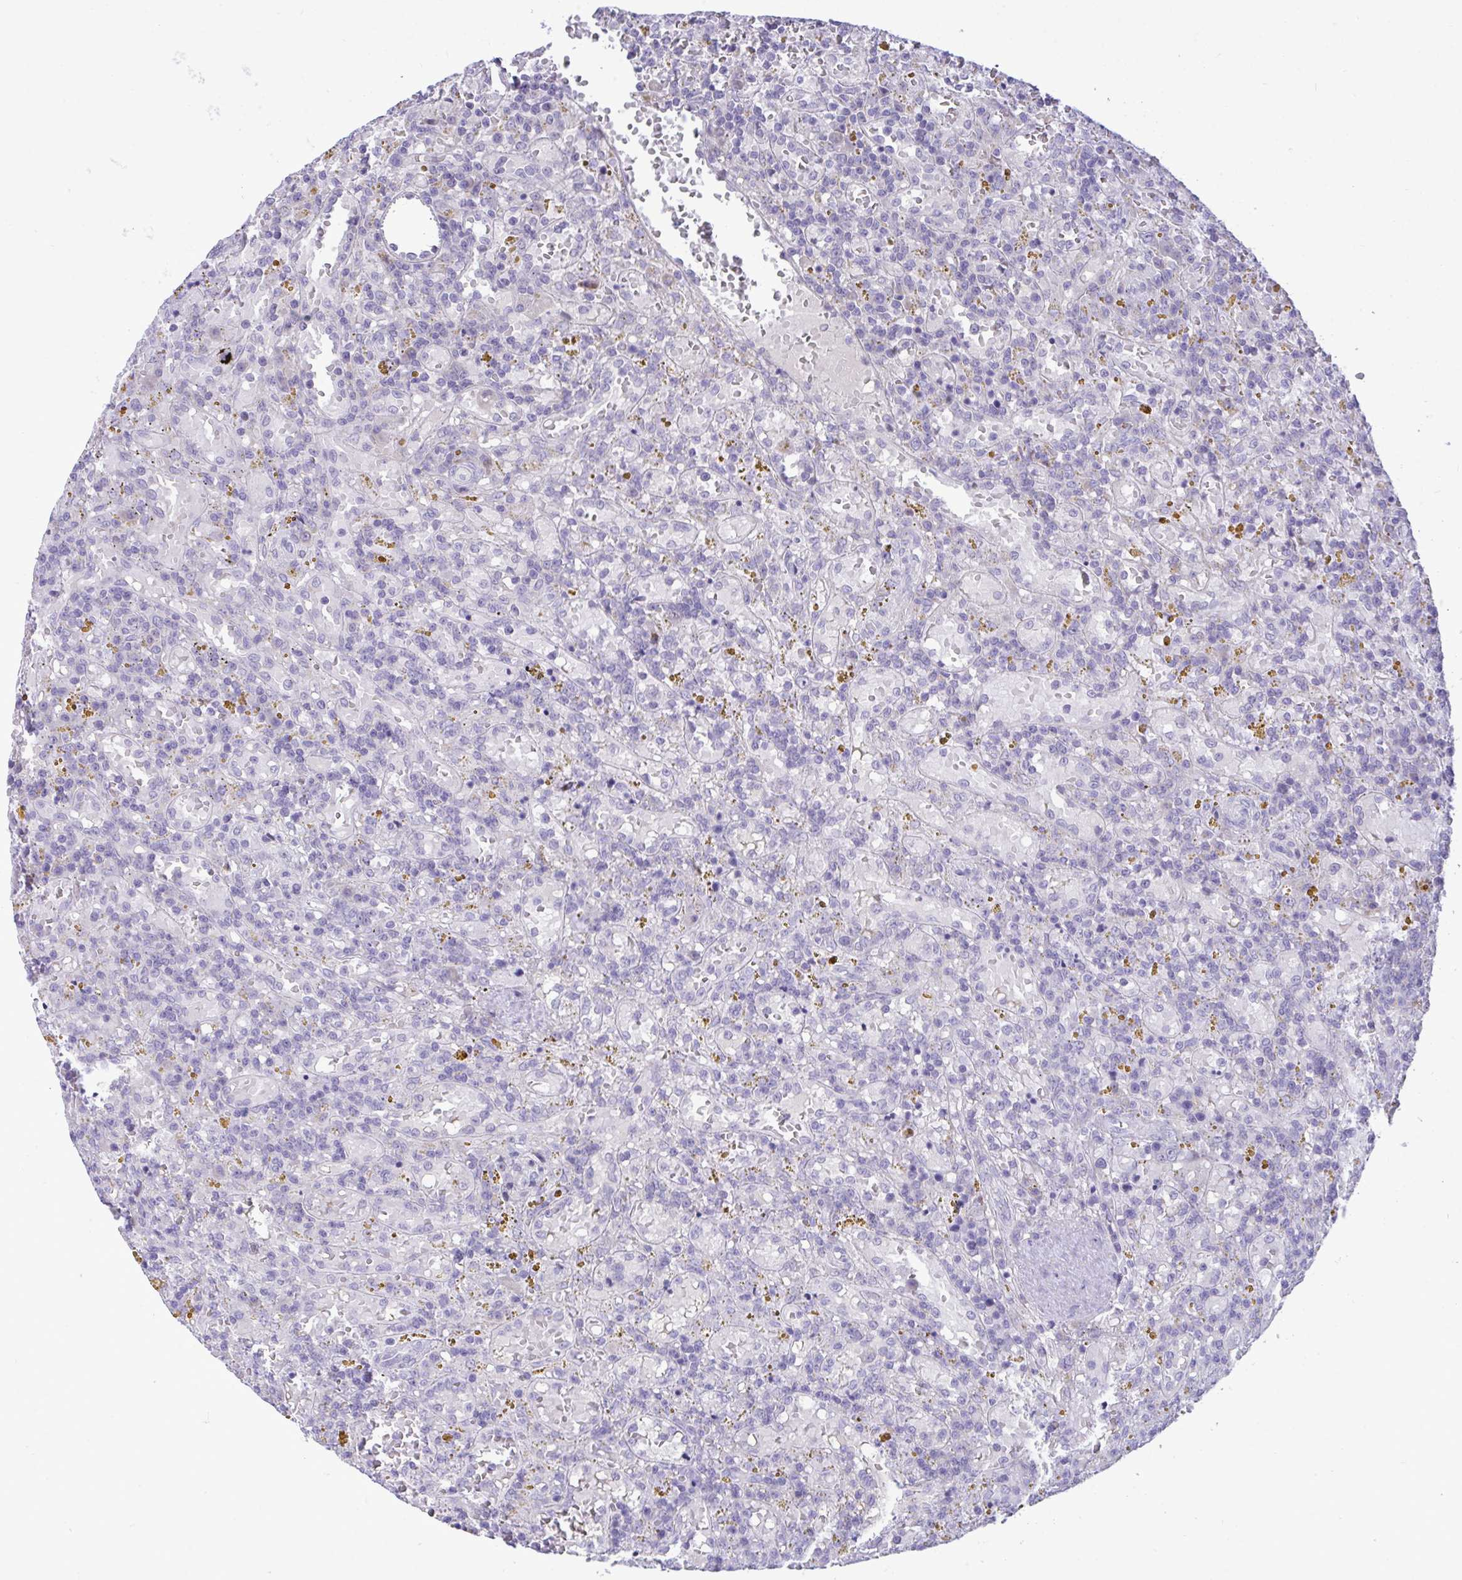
{"staining": {"intensity": "negative", "quantity": "none", "location": "none"}, "tissue": "lymphoma", "cell_type": "Tumor cells", "image_type": "cancer", "snomed": [{"axis": "morphology", "description": "Malignant lymphoma, non-Hodgkin's type, Low grade"}, {"axis": "topography", "description": "Spleen"}], "caption": "An image of lymphoma stained for a protein exhibits no brown staining in tumor cells.", "gene": "EPOP", "patient": {"sex": "female", "age": 65}}